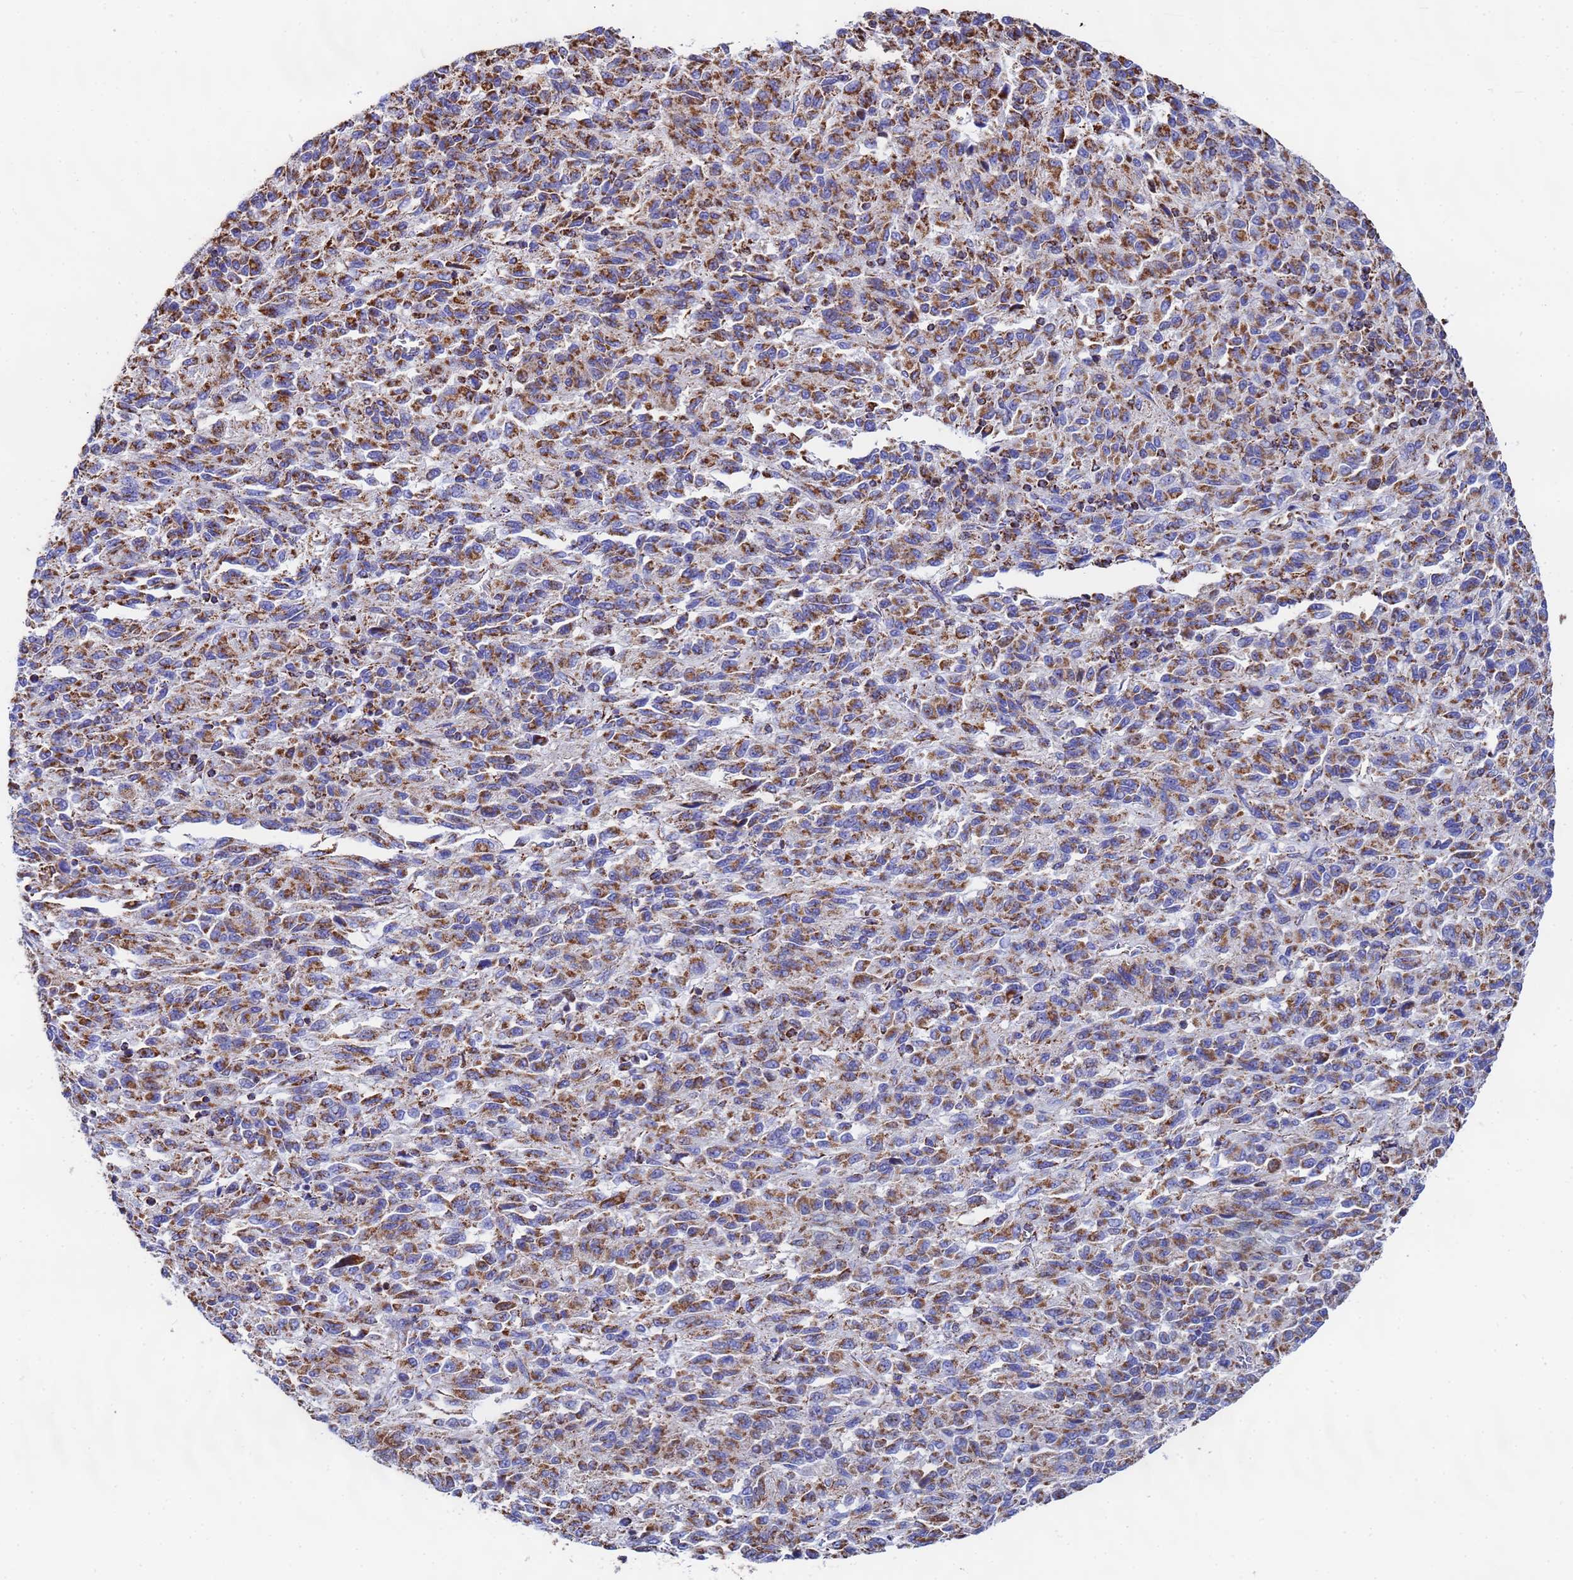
{"staining": {"intensity": "strong", "quantity": ">75%", "location": "cytoplasmic/membranous"}, "tissue": "melanoma", "cell_type": "Tumor cells", "image_type": "cancer", "snomed": [{"axis": "morphology", "description": "Malignant melanoma, Metastatic site"}, {"axis": "topography", "description": "Lung"}], "caption": "Tumor cells demonstrate high levels of strong cytoplasmic/membranous expression in approximately >75% of cells in melanoma.", "gene": "GLUD1", "patient": {"sex": "male", "age": 64}}